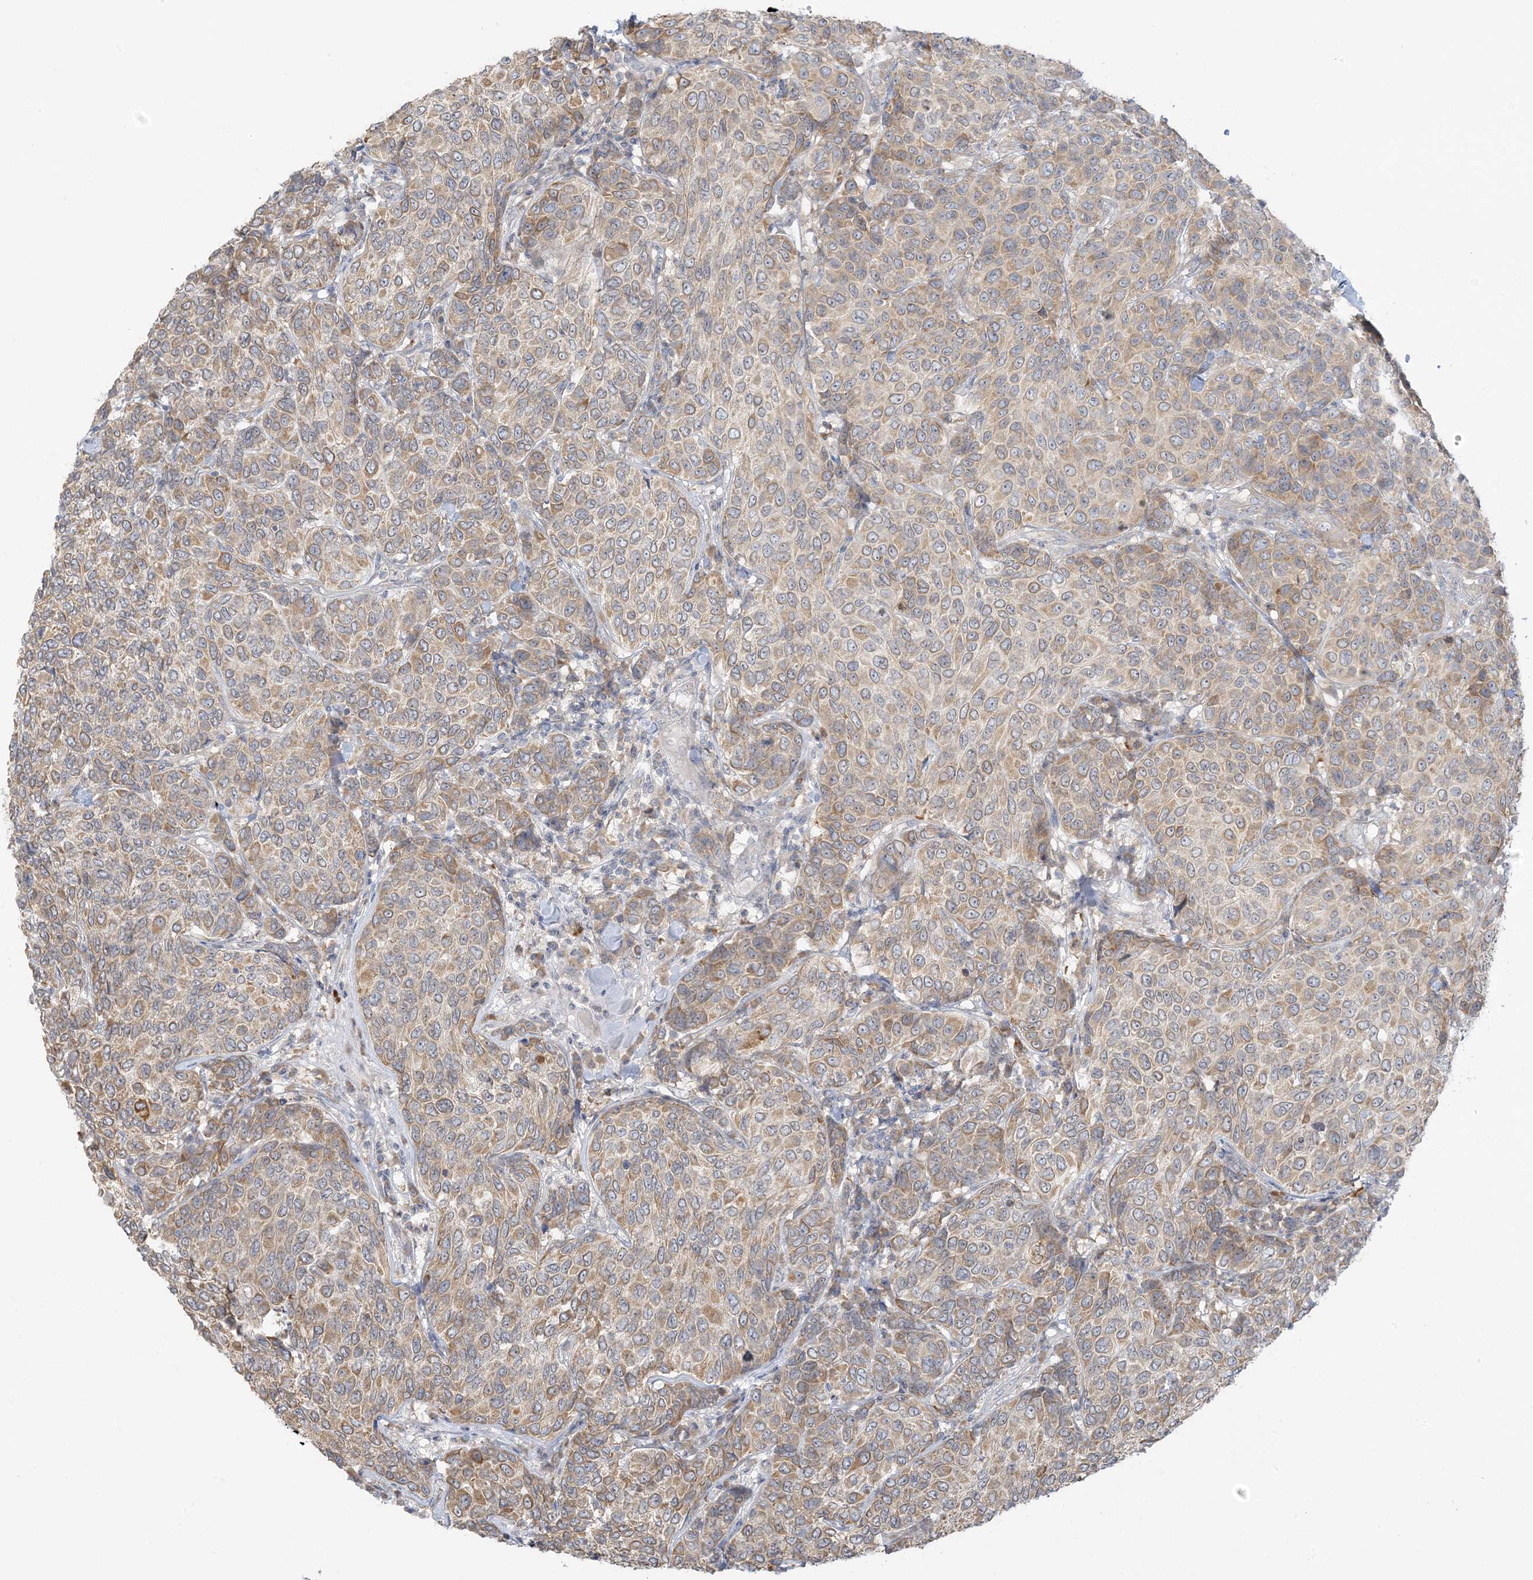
{"staining": {"intensity": "moderate", "quantity": ">75%", "location": "cytoplasmic/membranous"}, "tissue": "breast cancer", "cell_type": "Tumor cells", "image_type": "cancer", "snomed": [{"axis": "morphology", "description": "Duct carcinoma"}, {"axis": "topography", "description": "Breast"}], "caption": "There is medium levels of moderate cytoplasmic/membranous staining in tumor cells of invasive ductal carcinoma (breast), as demonstrated by immunohistochemical staining (brown color).", "gene": "EEFSEC", "patient": {"sex": "female", "age": 55}}